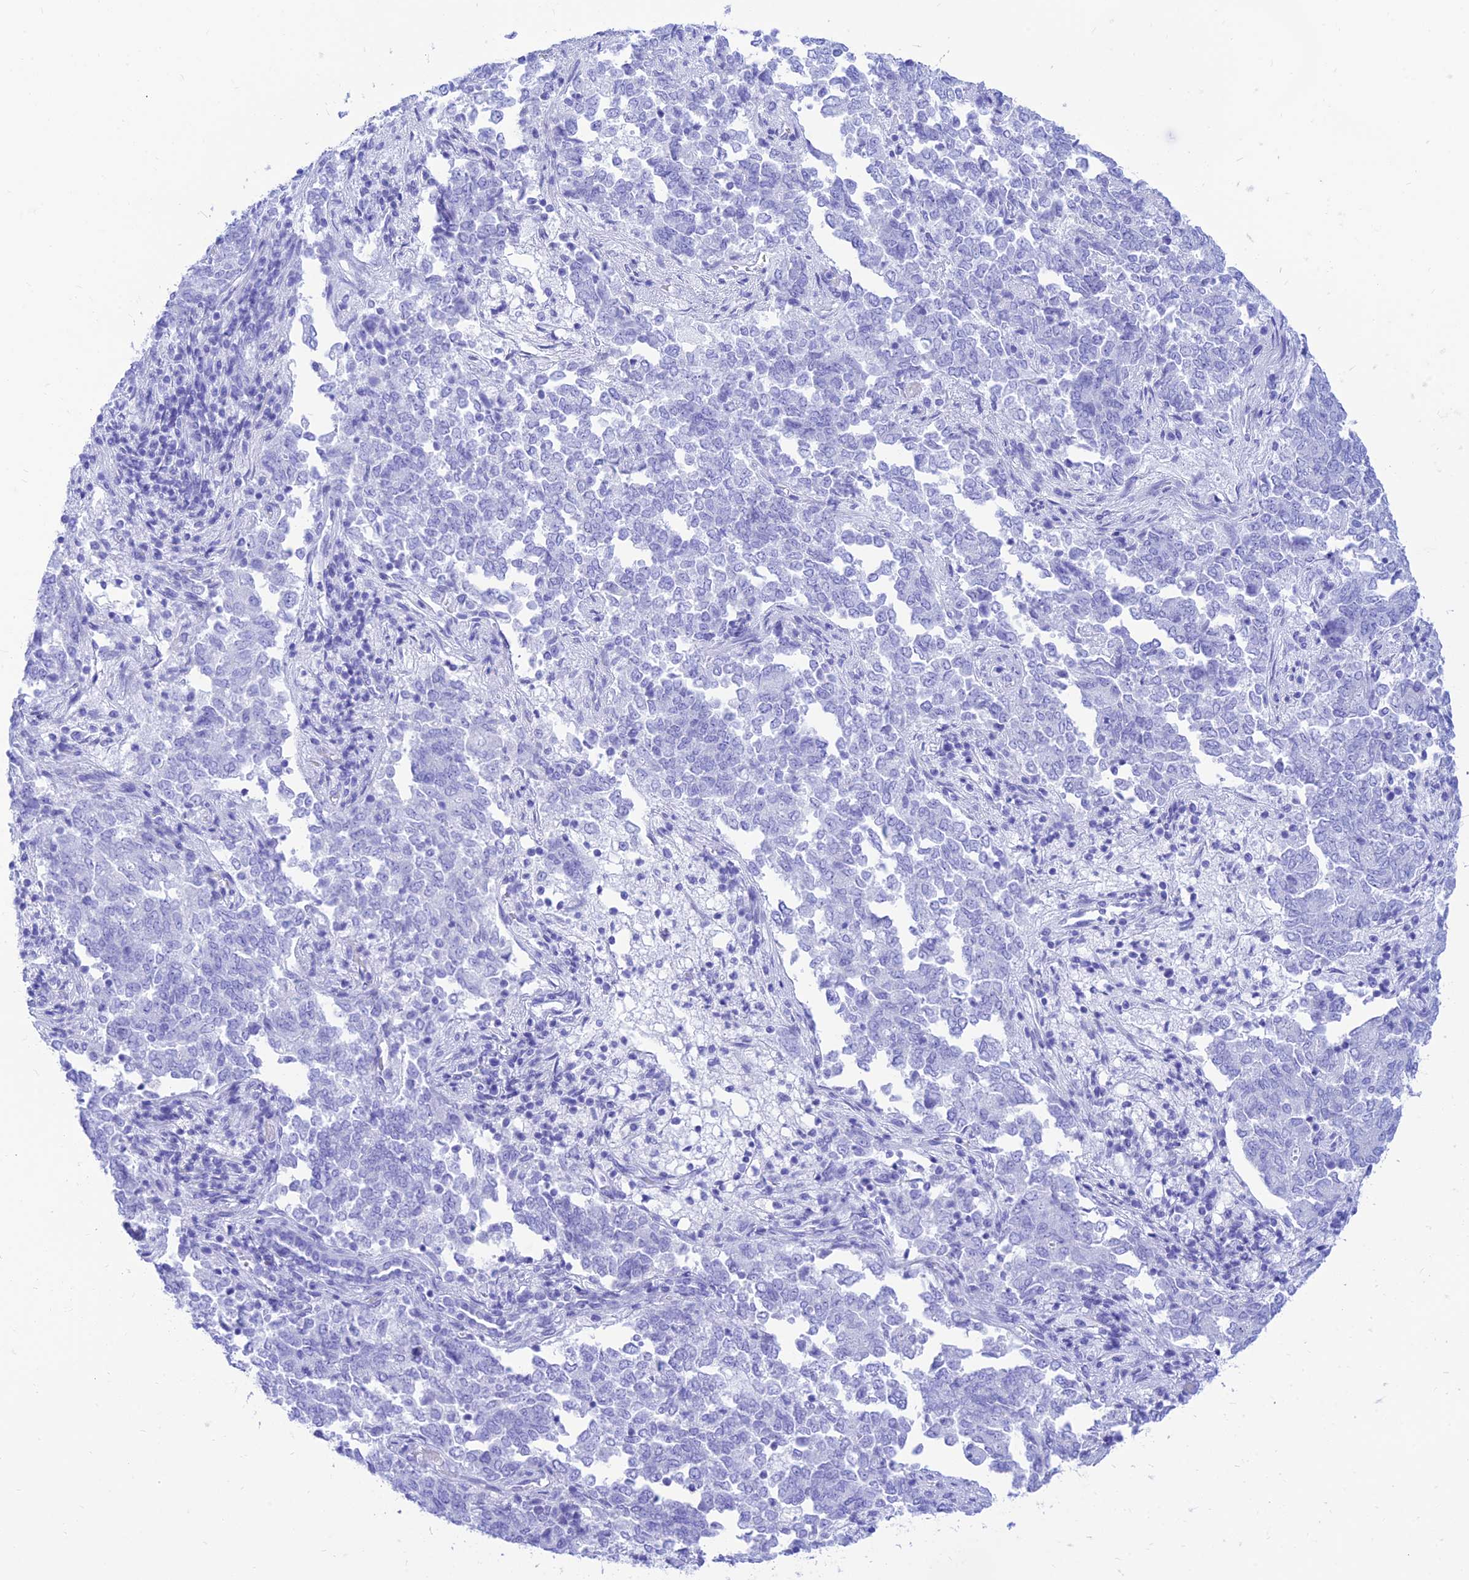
{"staining": {"intensity": "negative", "quantity": "none", "location": "none"}, "tissue": "endometrial cancer", "cell_type": "Tumor cells", "image_type": "cancer", "snomed": [{"axis": "morphology", "description": "Adenocarcinoma, NOS"}, {"axis": "topography", "description": "Endometrium"}], "caption": "Micrograph shows no significant protein positivity in tumor cells of endometrial cancer (adenocarcinoma).", "gene": "PRNP", "patient": {"sex": "female", "age": 80}}